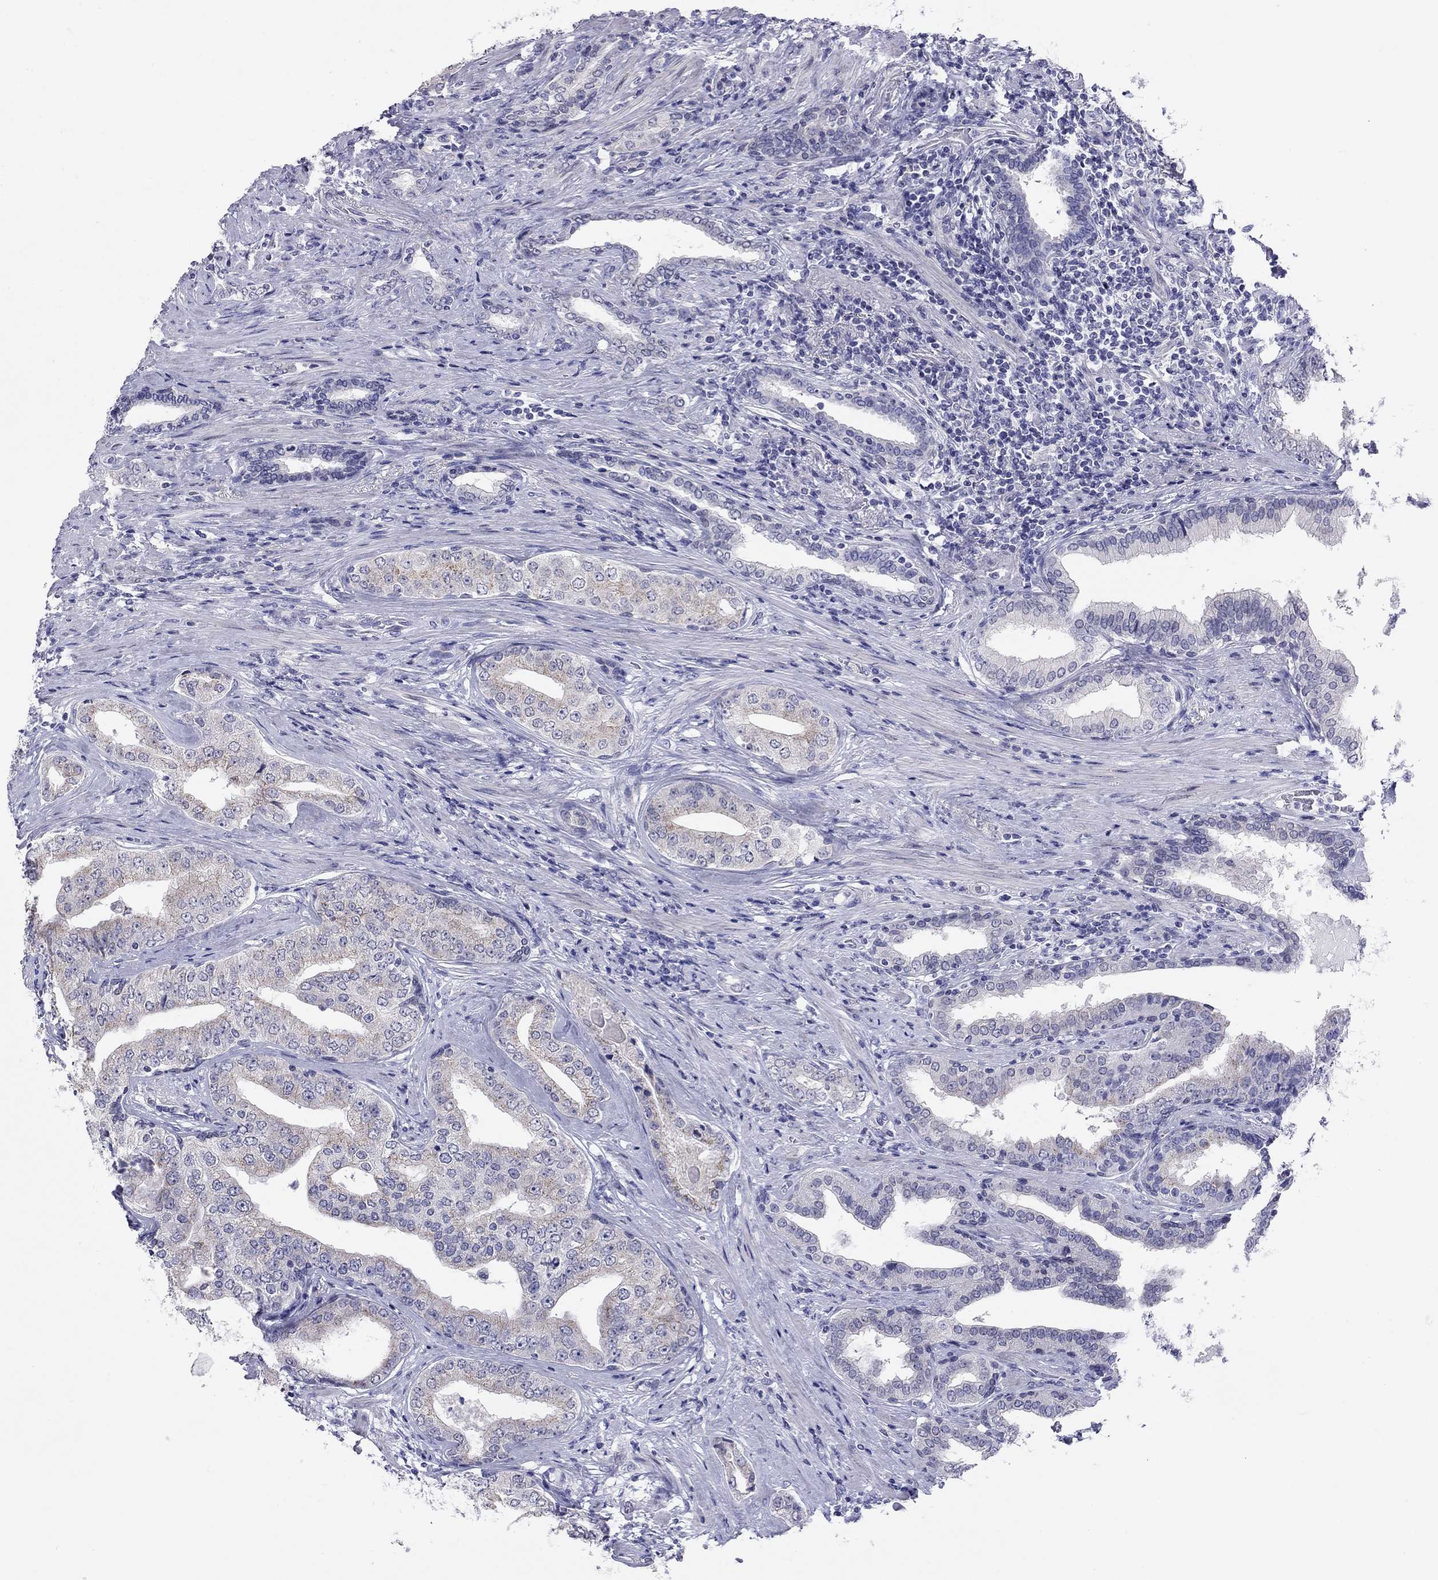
{"staining": {"intensity": "weak", "quantity": "<25%", "location": "cytoplasmic/membranous"}, "tissue": "prostate cancer", "cell_type": "Tumor cells", "image_type": "cancer", "snomed": [{"axis": "morphology", "description": "Adenocarcinoma, Low grade"}, {"axis": "topography", "description": "Prostate and seminal vesicle, NOS"}], "caption": "This is a micrograph of IHC staining of prostate adenocarcinoma (low-grade), which shows no staining in tumor cells.", "gene": "ARMC12", "patient": {"sex": "male", "age": 61}}